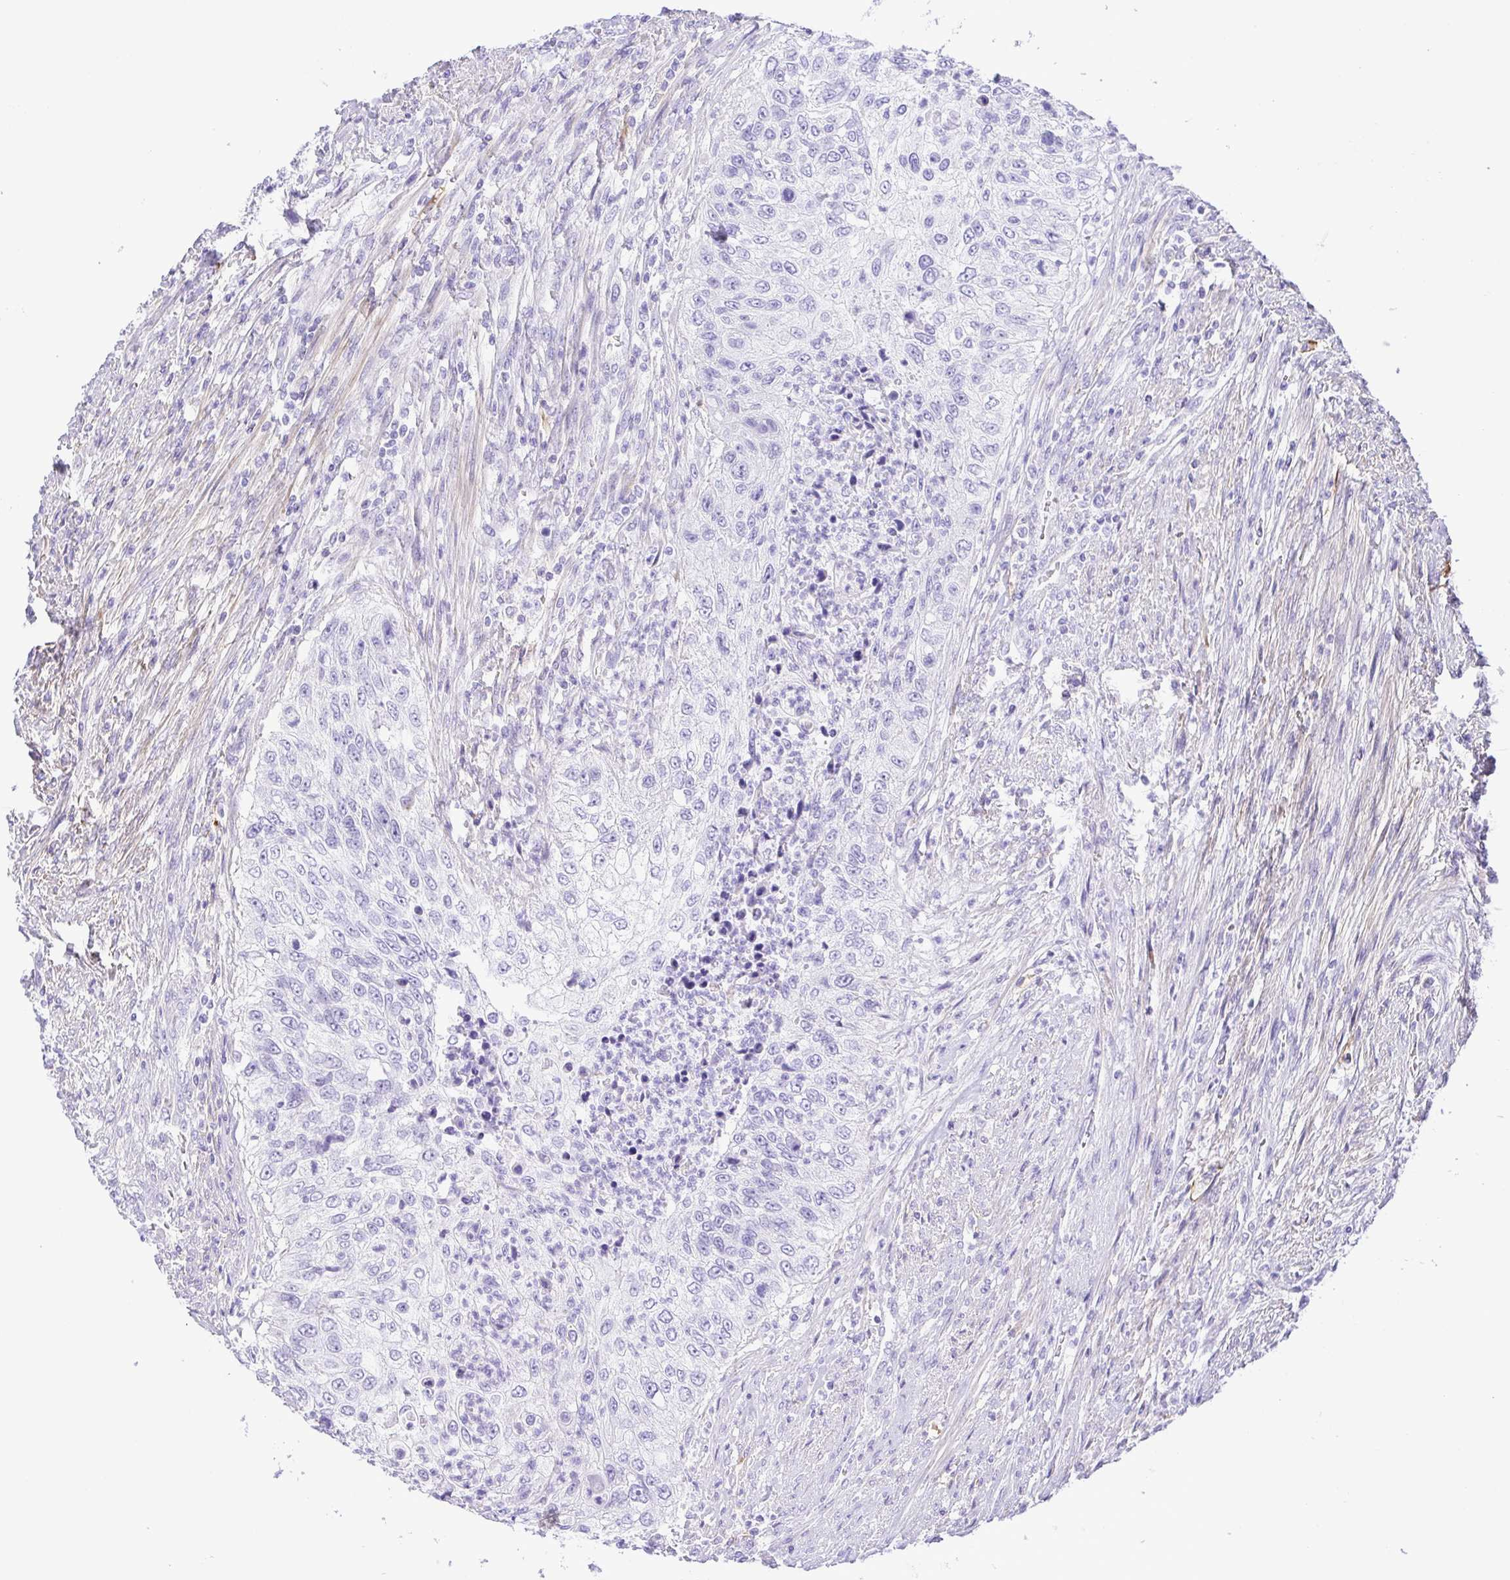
{"staining": {"intensity": "negative", "quantity": "none", "location": "none"}, "tissue": "urothelial cancer", "cell_type": "Tumor cells", "image_type": "cancer", "snomed": [{"axis": "morphology", "description": "Urothelial carcinoma, High grade"}, {"axis": "topography", "description": "Urinary bladder"}], "caption": "The immunohistochemistry (IHC) histopathology image has no significant staining in tumor cells of urothelial cancer tissue. (DAB IHC, high magnification).", "gene": "GPR182", "patient": {"sex": "female", "age": 60}}